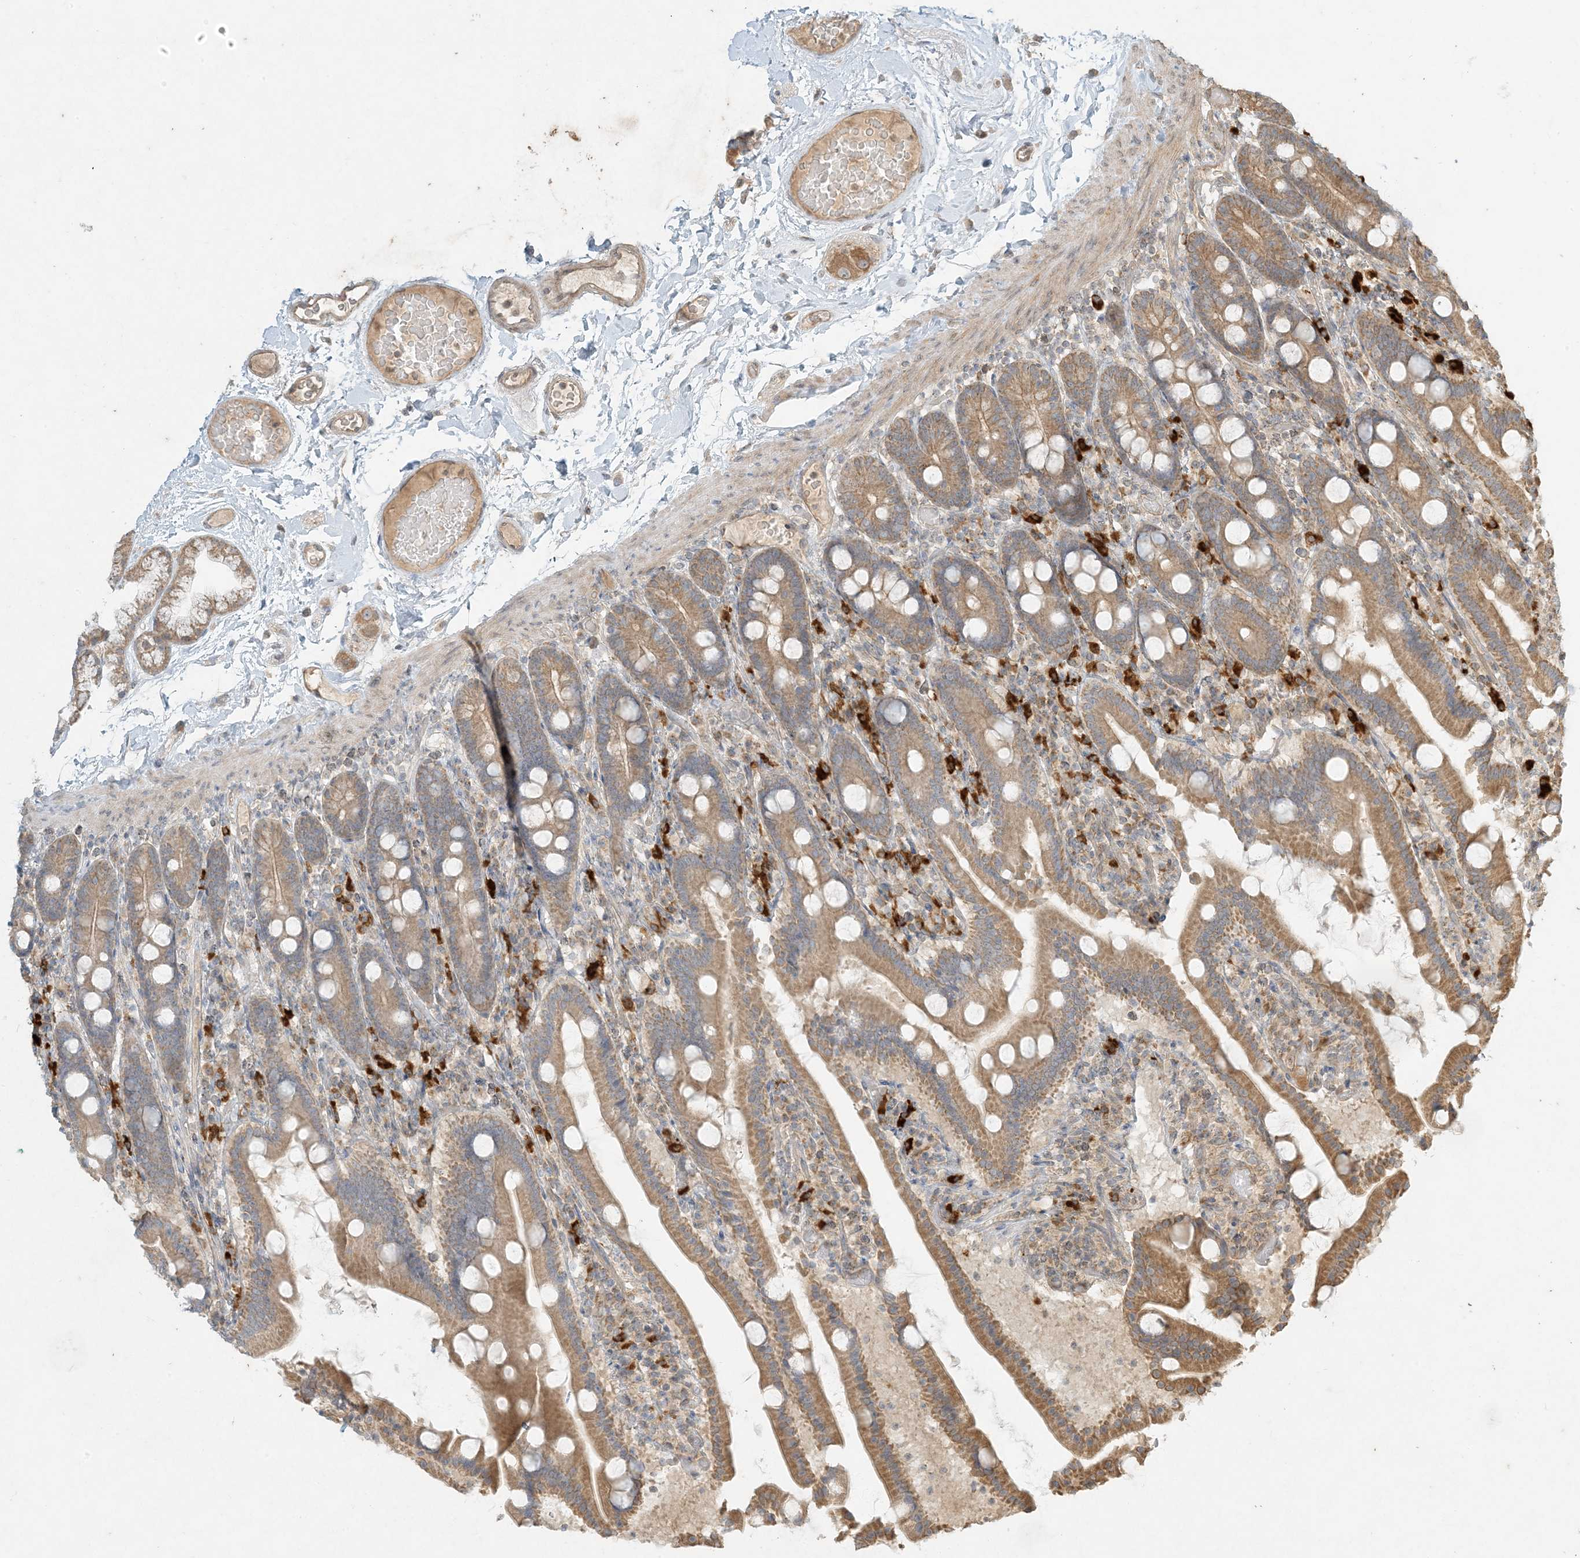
{"staining": {"intensity": "moderate", "quantity": ">75%", "location": "cytoplasmic/membranous"}, "tissue": "duodenum", "cell_type": "Glandular cells", "image_type": "normal", "snomed": [{"axis": "morphology", "description": "Normal tissue, NOS"}, {"axis": "topography", "description": "Duodenum"}], "caption": "Human duodenum stained for a protein (brown) shows moderate cytoplasmic/membranous positive positivity in about >75% of glandular cells.", "gene": "MCOLN1", "patient": {"sex": "male", "age": 55}}